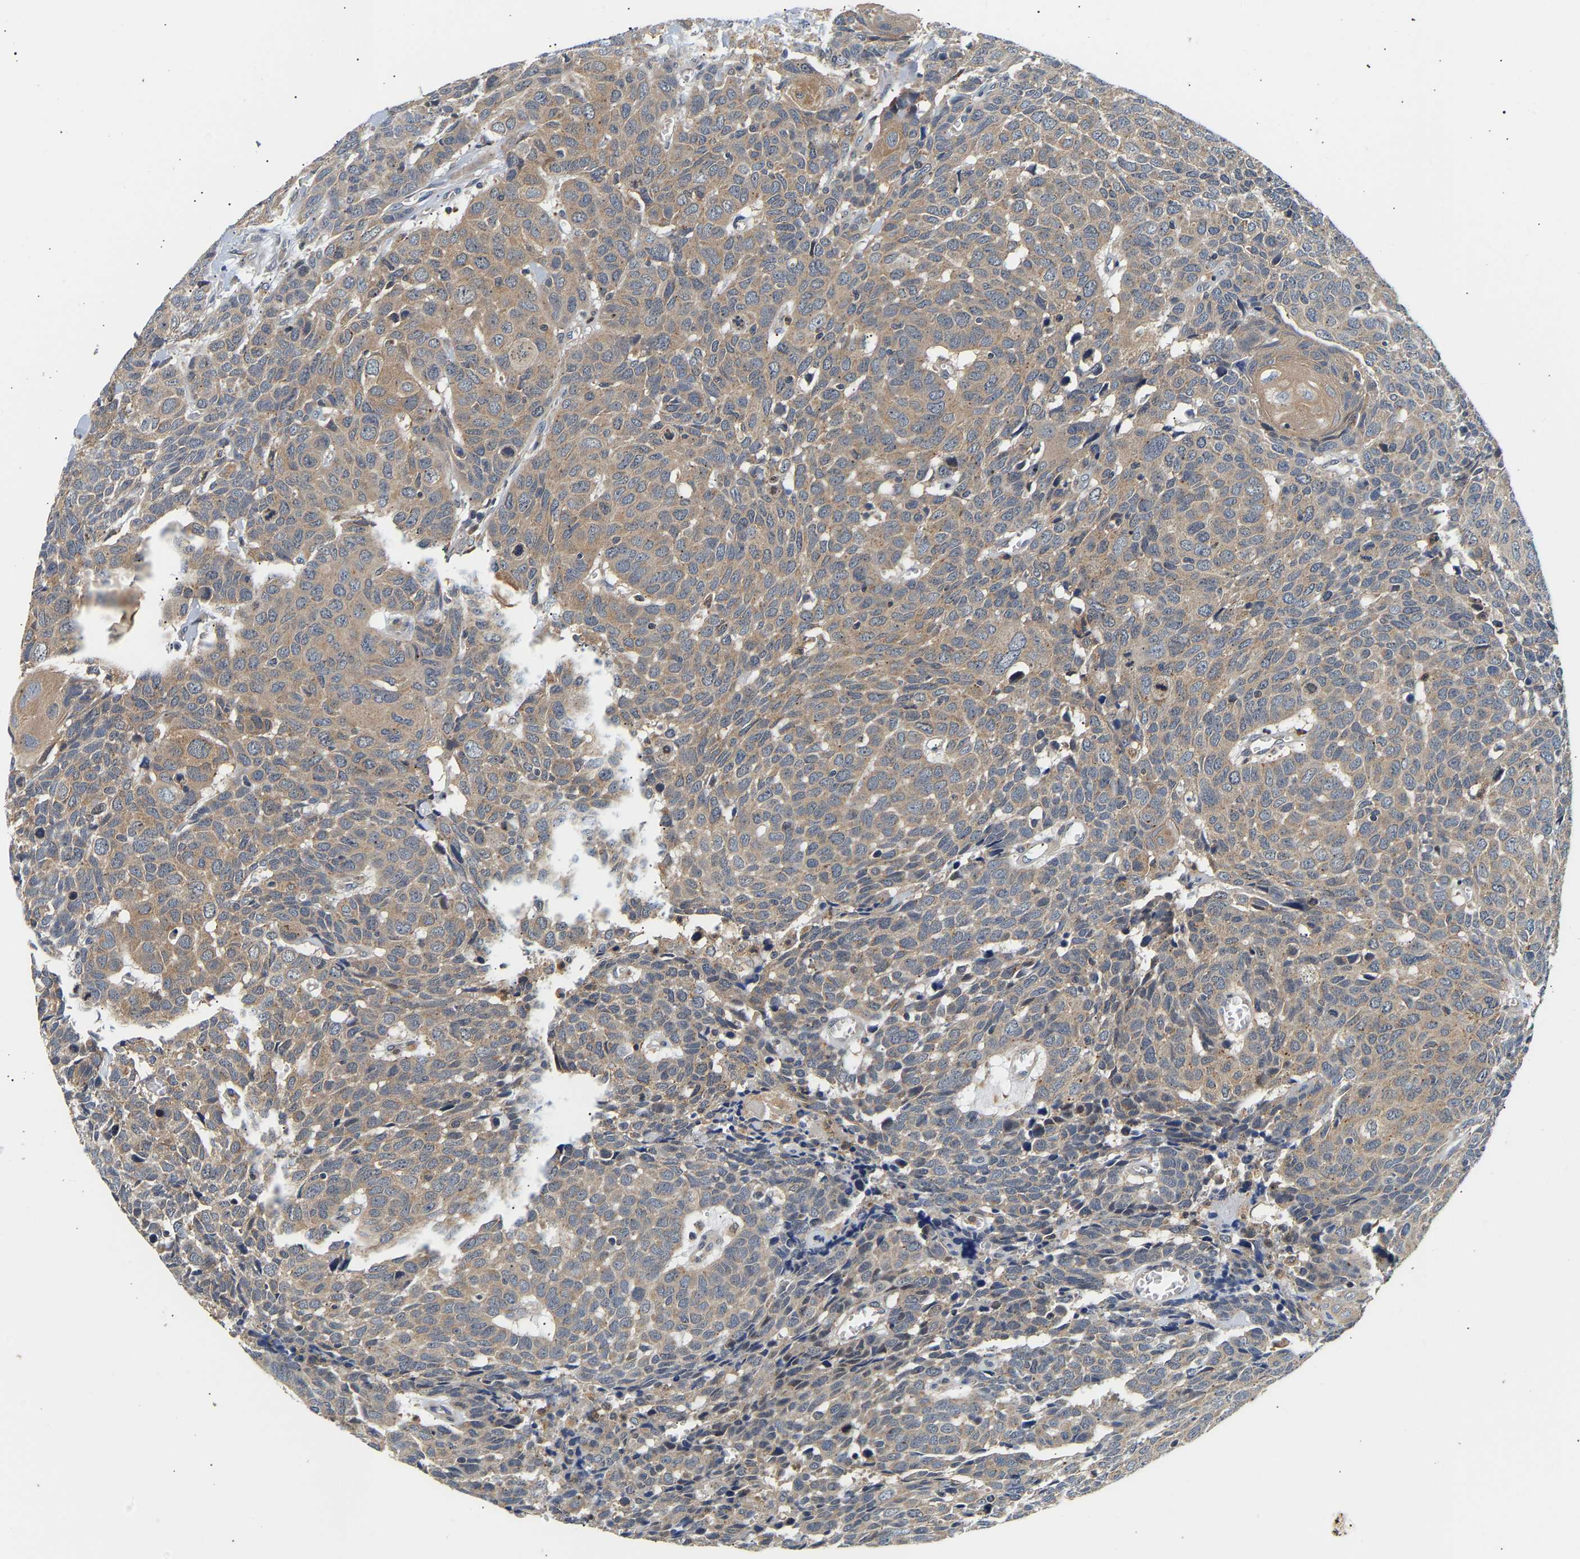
{"staining": {"intensity": "weak", "quantity": ">75%", "location": "cytoplasmic/membranous"}, "tissue": "head and neck cancer", "cell_type": "Tumor cells", "image_type": "cancer", "snomed": [{"axis": "morphology", "description": "Squamous cell carcinoma, NOS"}, {"axis": "topography", "description": "Head-Neck"}], "caption": "Protein positivity by IHC demonstrates weak cytoplasmic/membranous positivity in approximately >75% of tumor cells in head and neck squamous cell carcinoma. (Brightfield microscopy of DAB IHC at high magnification).", "gene": "PPID", "patient": {"sex": "male", "age": 66}}